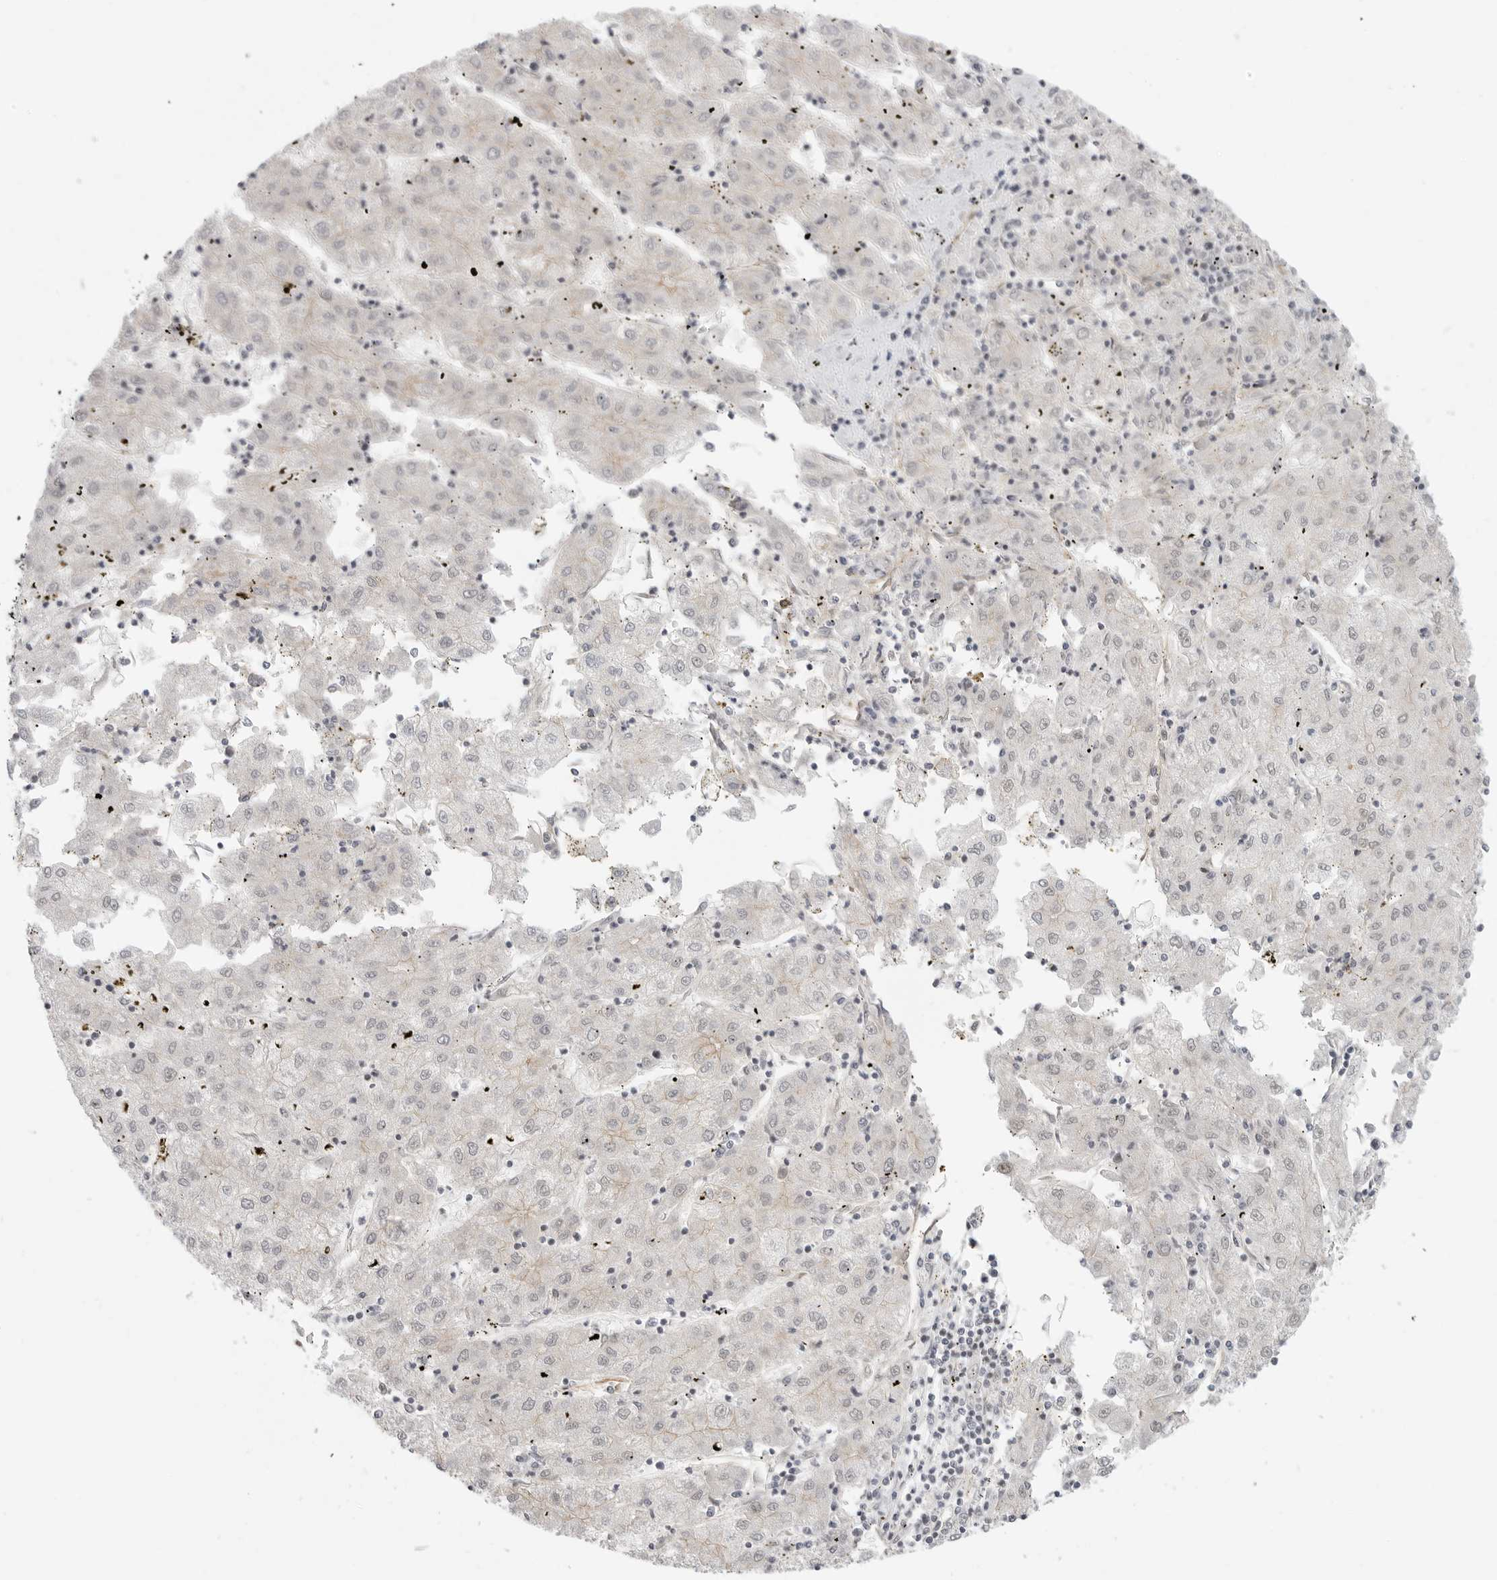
{"staining": {"intensity": "negative", "quantity": "none", "location": "none"}, "tissue": "liver cancer", "cell_type": "Tumor cells", "image_type": "cancer", "snomed": [{"axis": "morphology", "description": "Carcinoma, Hepatocellular, NOS"}, {"axis": "topography", "description": "Liver"}], "caption": "High magnification brightfield microscopy of hepatocellular carcinoma (liver) stained with DAB (brown) and counterstained with hematoxylin (blue): tumor cells show no significant expression.", "gene": "ATOH7", "patient": {"sex": "male", "age": 72}}